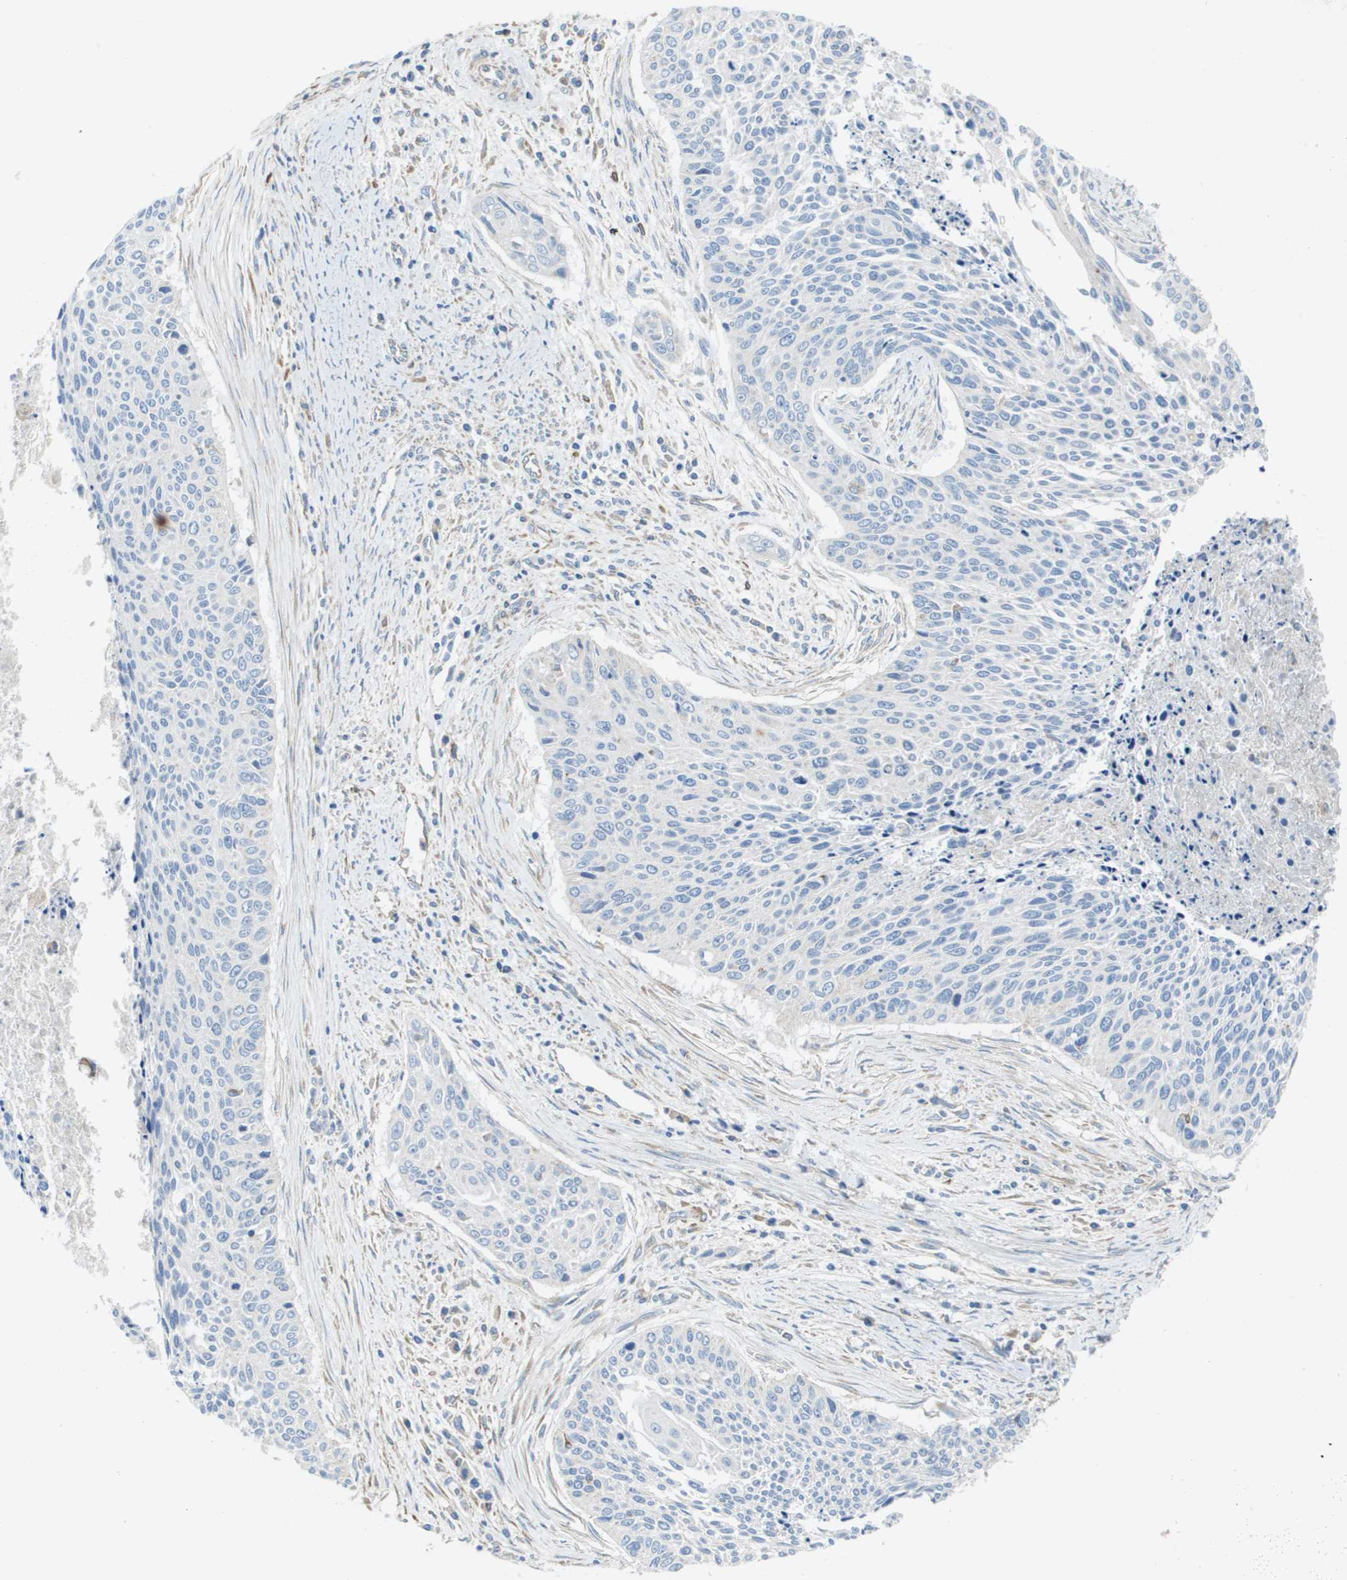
{"staining": {"intensity": "negative", "quantity": "none", "location": "none"}, "tissue": "cervical cancer", "cell_type": "Tumor cells", "image_type": "cancer", "snomed": [{"axis": "morphology", "description": "Squamous cell carcinoma, NOS"}, {"axis": "topography", "description": "Cervix"}], "caption": "This is an IHC micrograph of human cervical cancer. There is no positivity in tumor cells.", "gene": "CLCN2", "patient": {"sex": "female", "age": 55}}